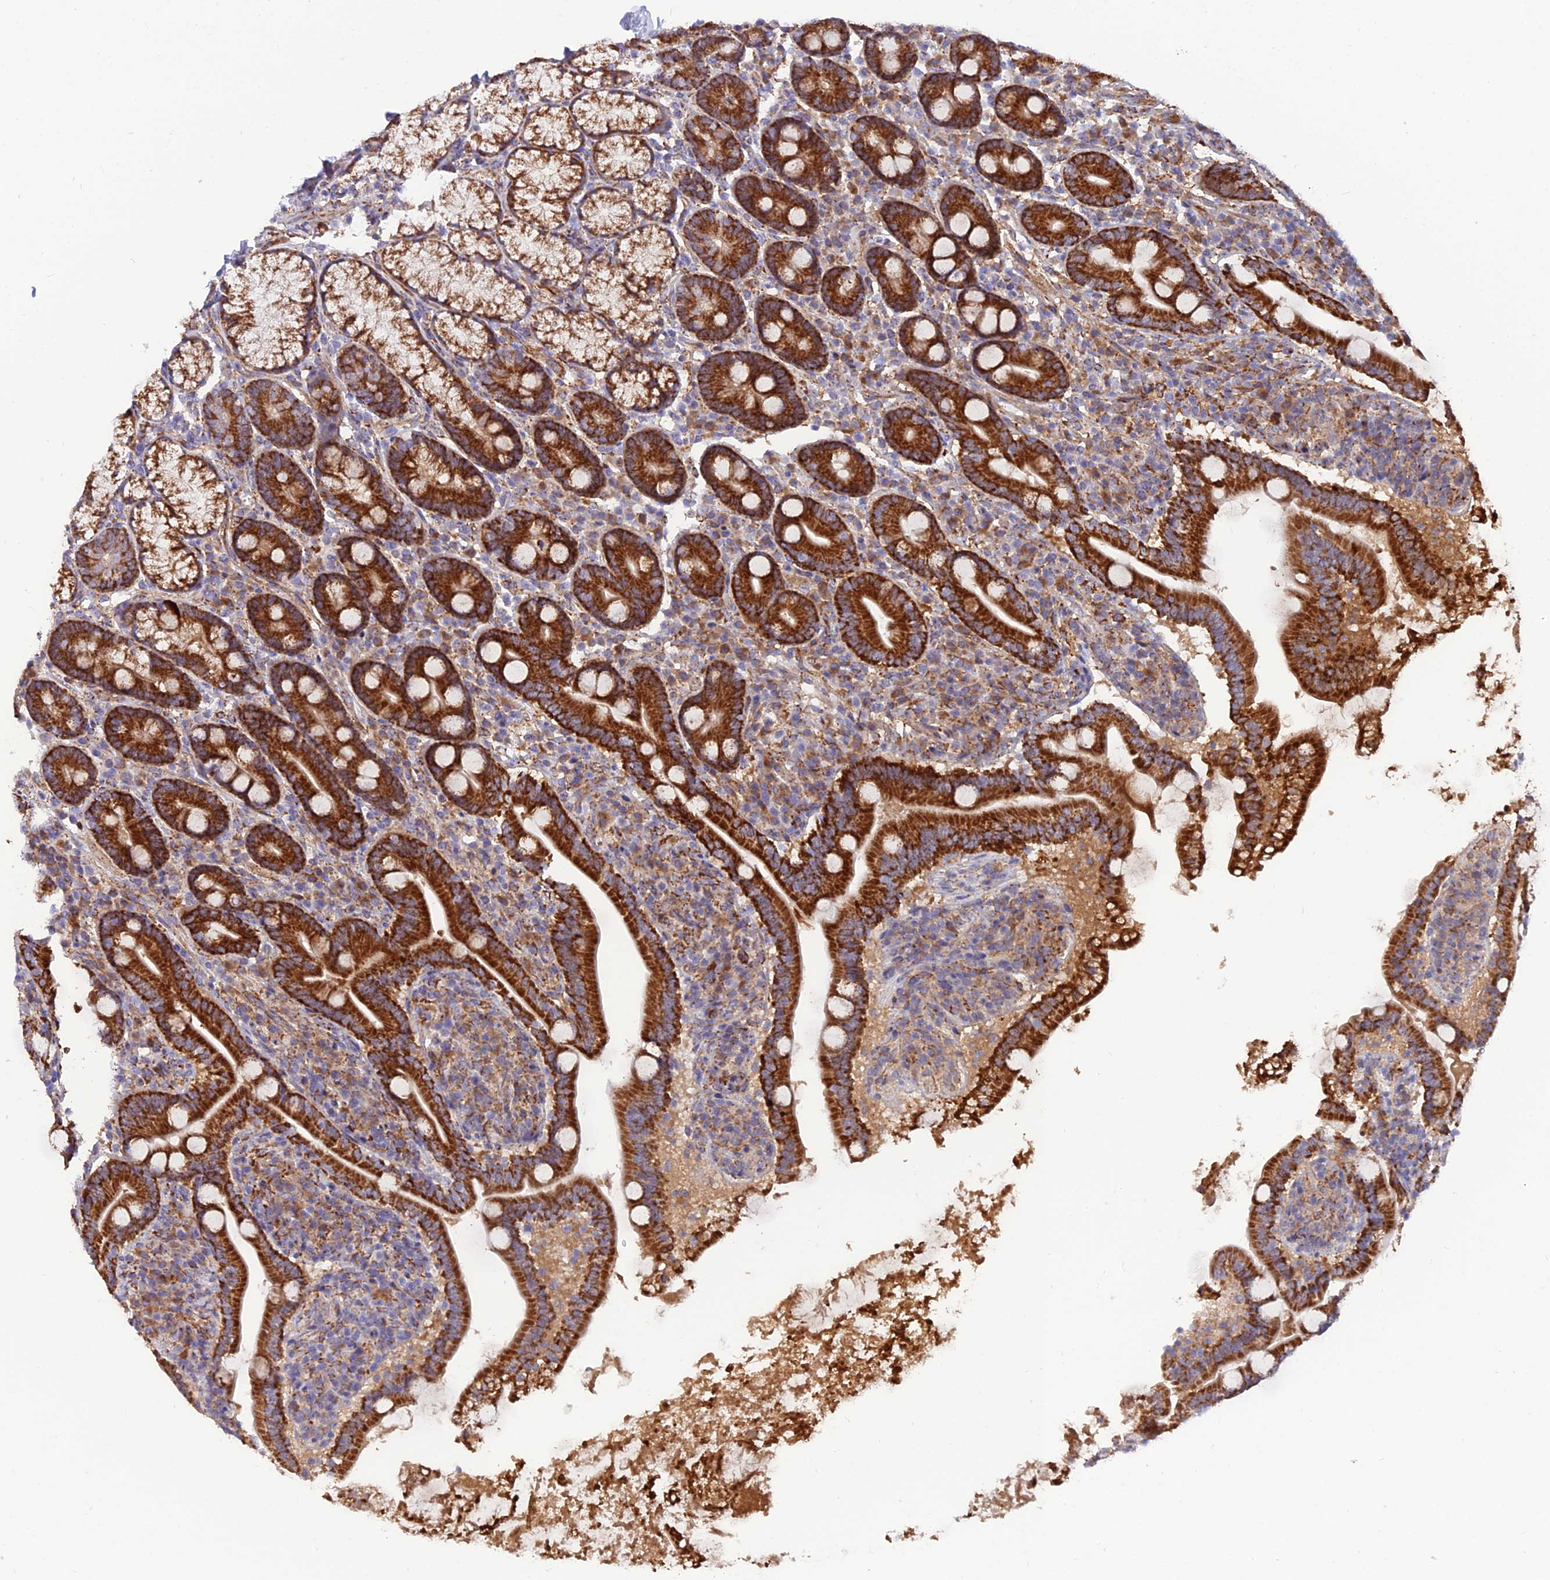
{"staining": {"intensity": "strong", "quantity": ">75%", "location": "cytoplasmic/membranous"}, "tissue": "duodenum", "cell_type": "Glandular cells", "image_type": "normal", "snomed": [{"axis": "morphology", "description": "Normal tissue, NOS"}, {"axis": "topography", "description": "Duodenum"}], "caption": "DAB (3,3'-diaminobenzidine) immunohistochemical staining of unremarkable human duodenum demonstrates strong cytoplasmic/membranous protein positivity in approximately >75% of glandular cells.", "gene": "TIGD6", "patient": {"sex": "male", "age": 35}}